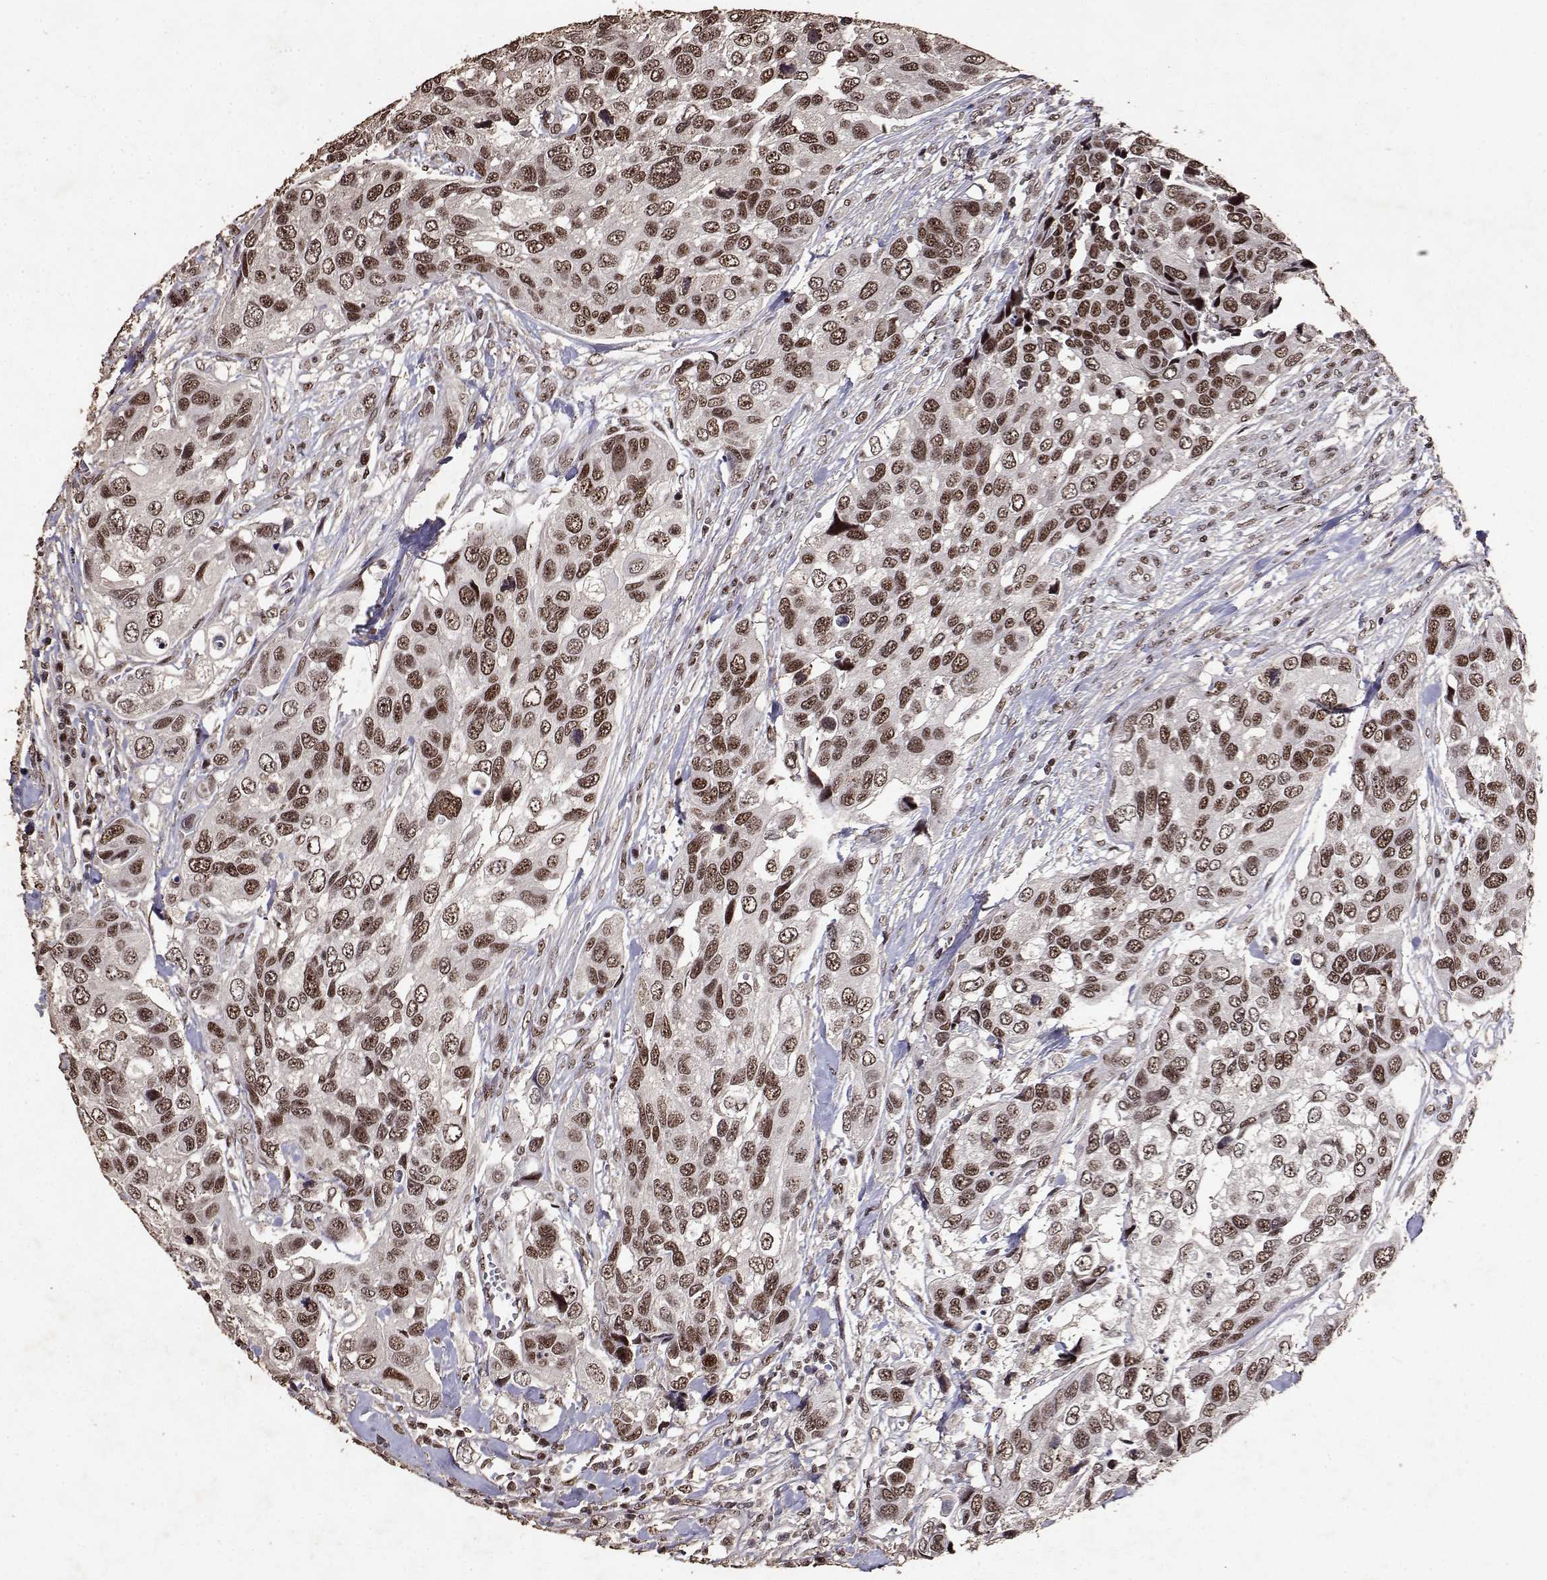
{"staining": {"intensity": "moderate", "quantity": ">75%", "location": "nuclear"}, "tissue": "urothelial cancer", "cell_type": "Tumor cells", "image_type": "cancer", "snomed": [{"axis": "morphology", "description": "Urothelial carcinoma, High grade"}, {"axis": "topography", "description": "Urinary bladder"}], "caption": "Moderate nuclear positivity for a protein is present in about >75% of tumor cells of urothelial cancer using immunohistochemistry (IHC).", "gene": "TOE1", "patient": {"sex": "male", "age": 60}}